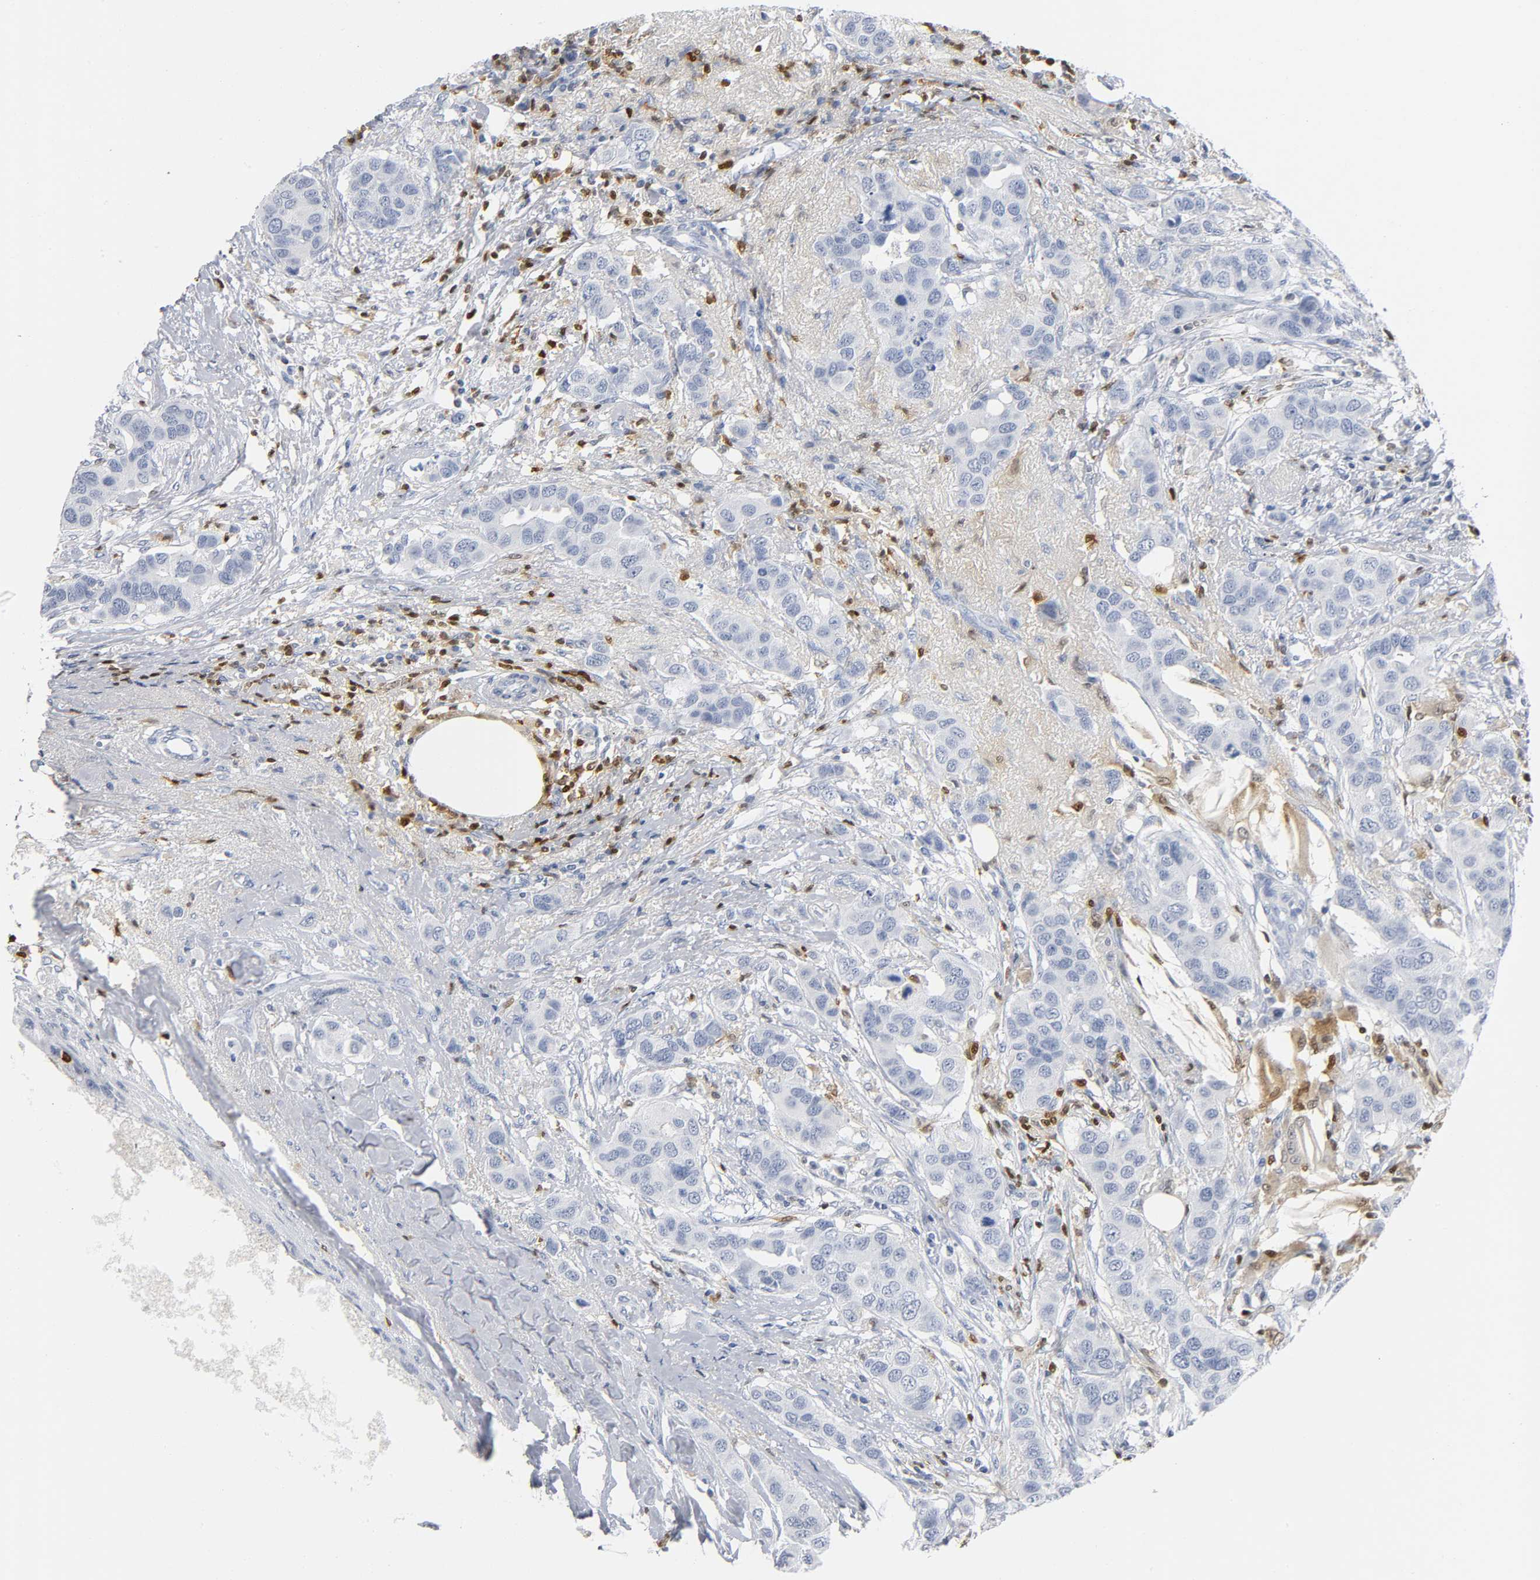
{"staining": {"intensity": "negative", "quantity": "none", "location": "none"}, "tissue": "breast cancer", "cell_type": "Tumor cells", "image_type": "cancer", "snomed": [{"axis": "morphology", "description": "Duct carcinoma"}, {"axis": "topography", "description": "Breast"}], "caption": "An immunohistochemistry histopathology image of breast cancer (infiltrating ductal carcinoma) is shown. There is no staining in tumor cells of breast cancer (infiltrating ductal carcinoma). (DAB immunohistochemistry visualized using brightfield microscopy, high magnification).", "gene": "DOK2", "patient": {"sex": "female", "age": 50}}